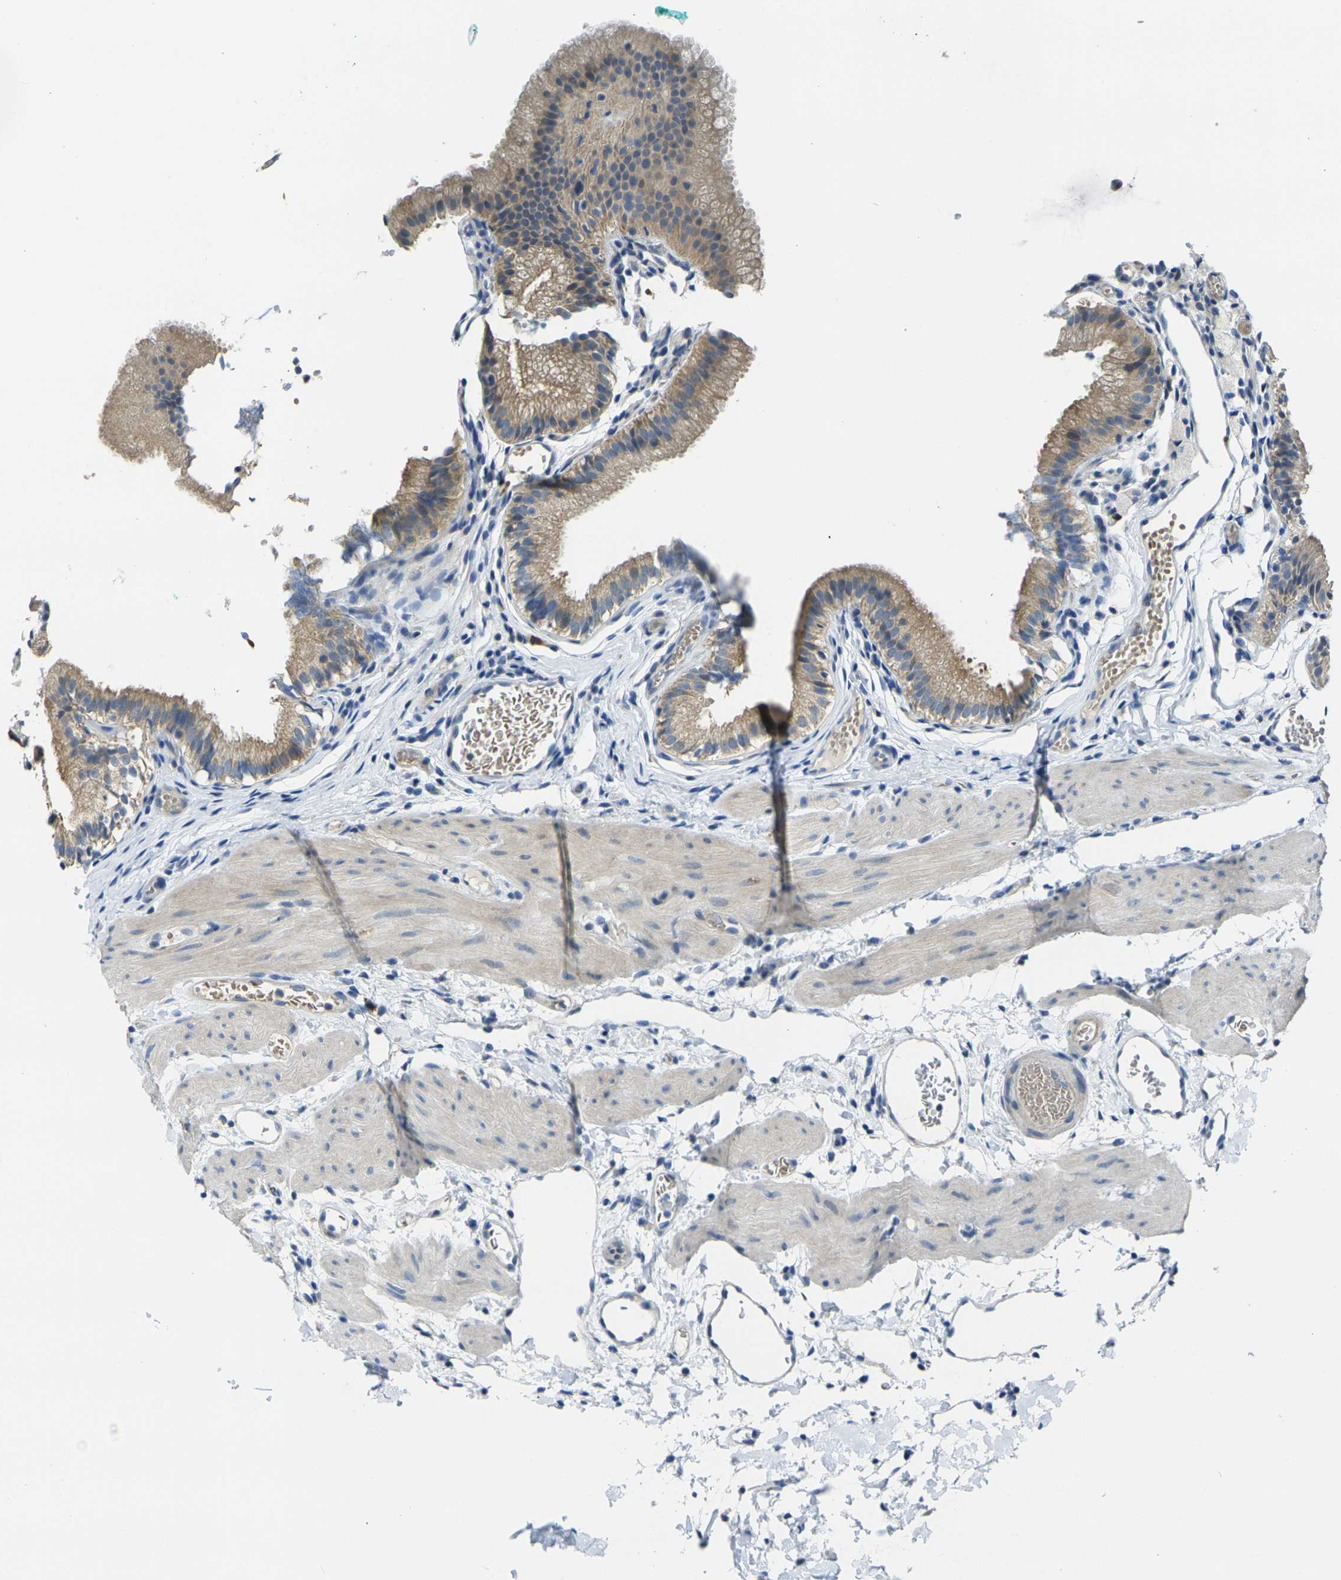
{"staining": {"intensity": "moderate", "quantity": ">75%", "location": "cytoplasmic/membranous"}, "tissue": "gallbladder", "cell_type": "Glandular cells", "image_type": "normal", "snomed": [{"axis": "morphology", "description": "Normal tissue, NOS"}, {"axis": "topography", "description": "Gallbladder"}], "caption": "Gallbladder stained with DAB IHC reveals medium levels of moderate cytoplasmic/membranous expression in approximately >75% of glandular cells. (Stains: DAB (3,3'-diaminobenzidine) in brown, nuclei in blue, Microscopy: brightfield microscopy at high magnification).", "gene": "GNA12", "patient": {"sex": "female", "age": 26}}